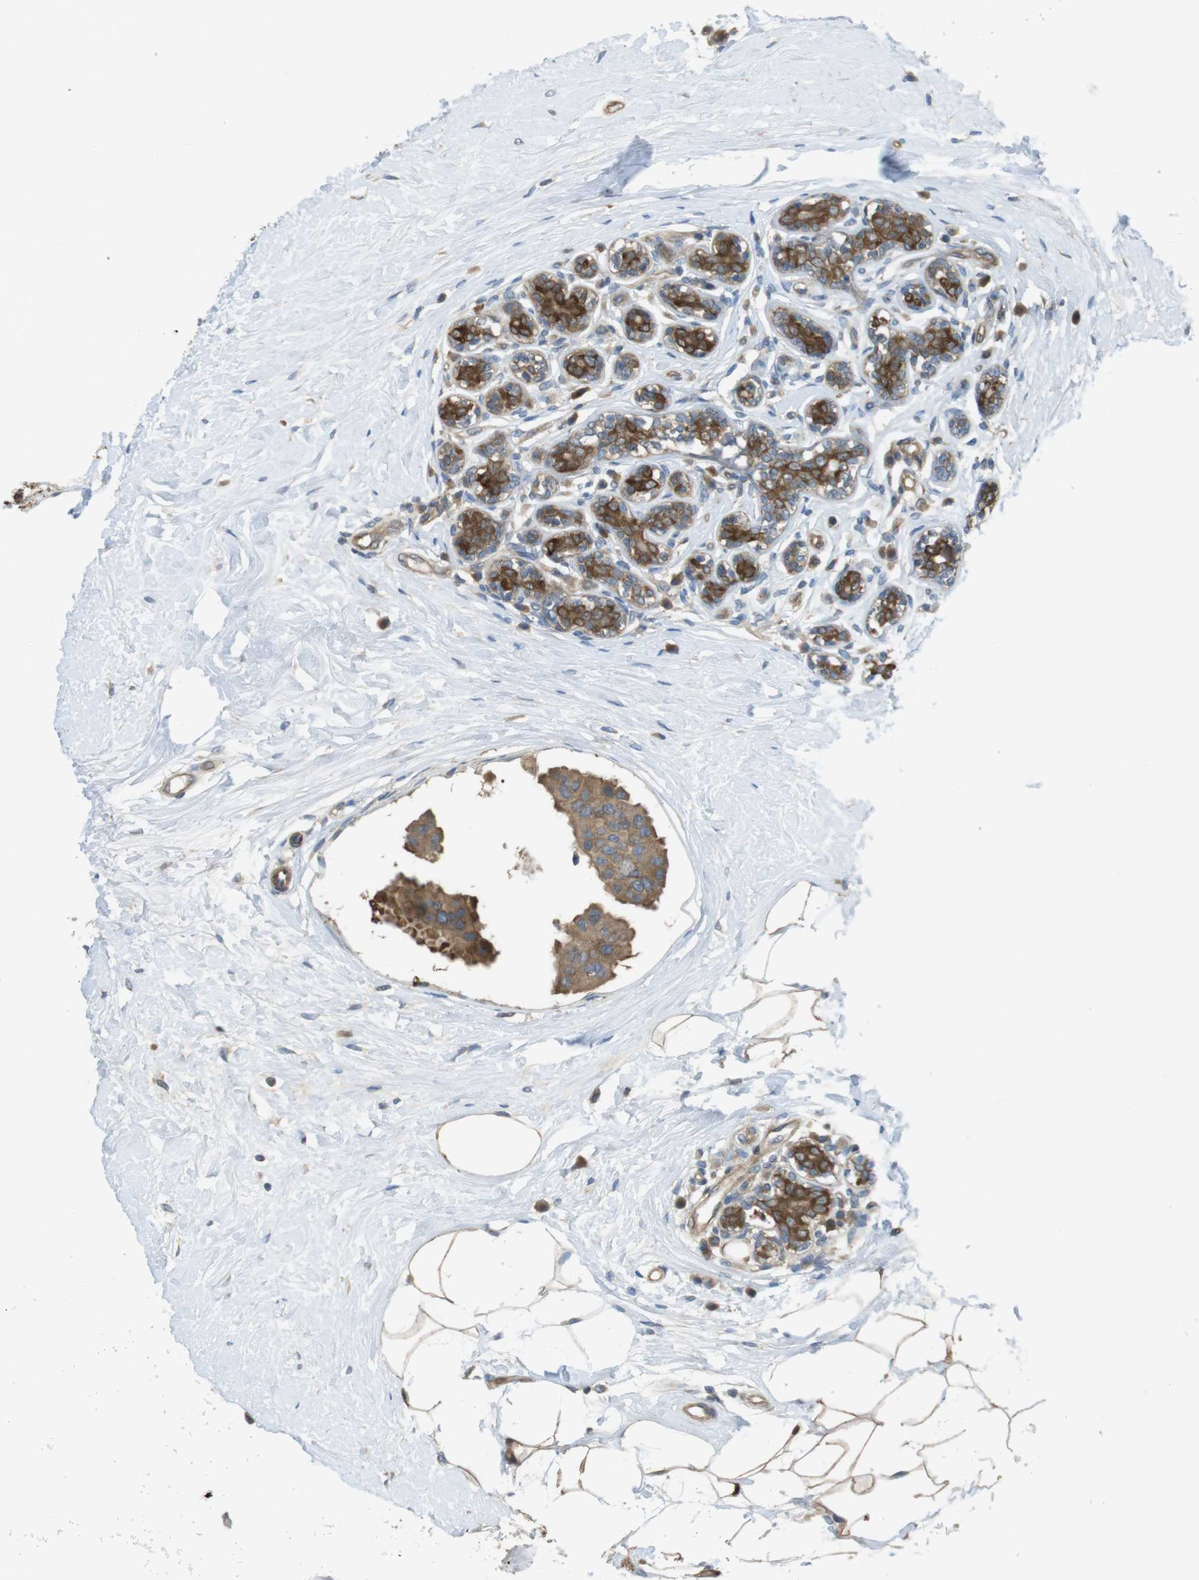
{"staining": {"intensity": "moderate", "quantity": ">75%", "location": "cytoplasmic/membranous"}, "tissue": "breast cancer", "cell_type": "Tumor cells", "image_type": "cancer", "snomed": [{"axis": "morphology", "description": "Normal tissue, NOS"}, {"axis": "morphology", "description": "Duct carcinoma"}, {"axis": "topography", "description": "Breast"}], "caption": "Protein staining shows moderate cytoplasmic/membranous positivity in approximately >75% of tumor cells in breast cancer.", "gene": "MTHFD1", "patient": {"sex": "female", "age": 39}}